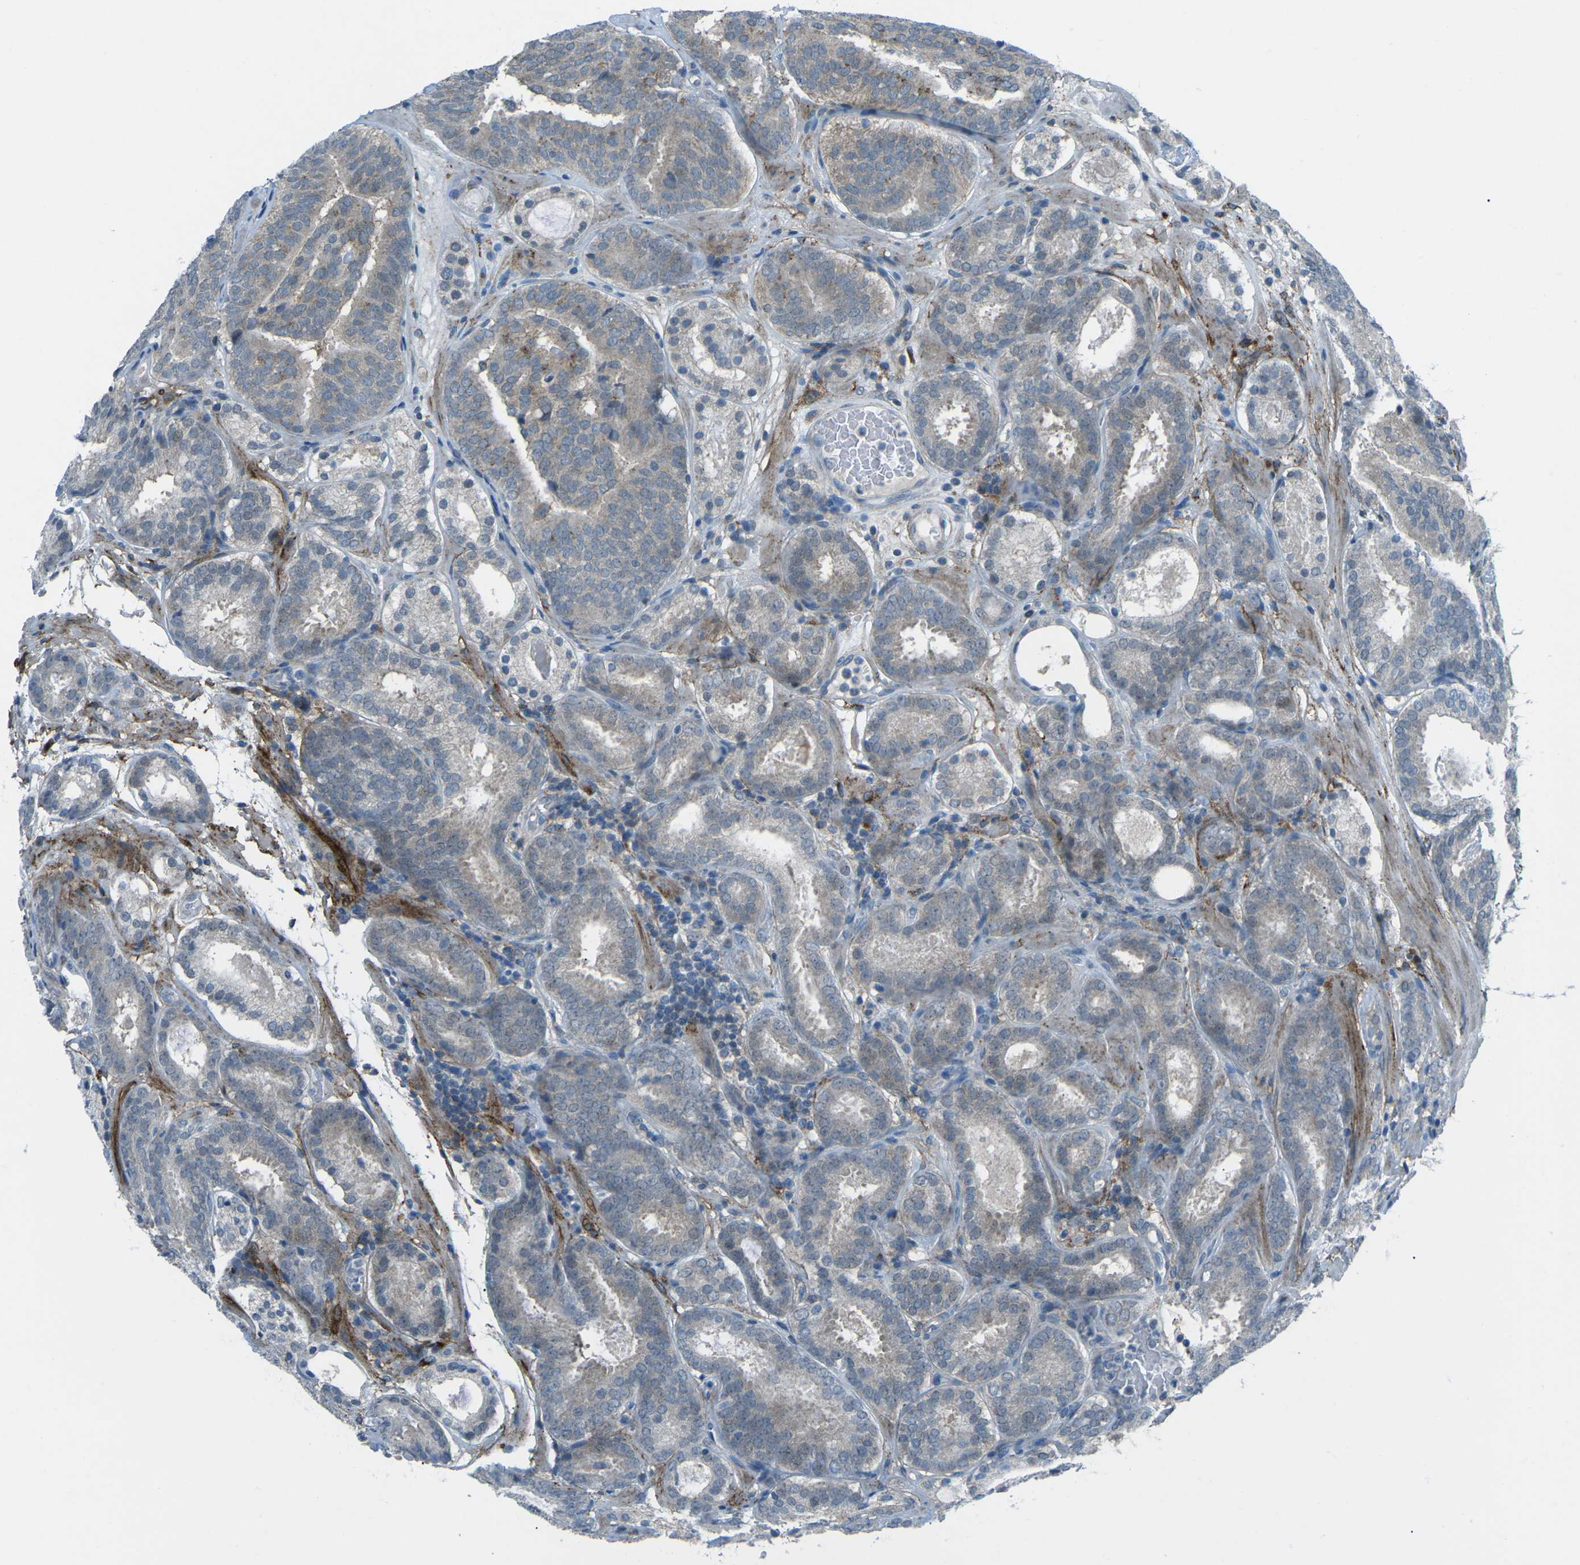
{"staining": {"intensity": "negative", "quantity": "none", "location": "none"}, "tissue": "prostate cancer", "cell_type": "Tumor cells", "image_type": "cancer", "snomed": [{"axis": "morphology", "description": "Adenocarcinoma, Low grade"}, {"axis": "topography", "description": "Prostate"}], "caption": "Prostate cancer (adenocarcinoma (low-grade)) was stained to show a protein in brown. There is no significant staining in tumor cells. The staining was performed using DAB (3,3'-diaminobenzidine) to visualize the protein expression in brown, while the nuclei were stained in blue with hematoxylin (Magnification: 20x).", "gene": "PRKCA", "patient": {"sex": "male", "age": 69}}